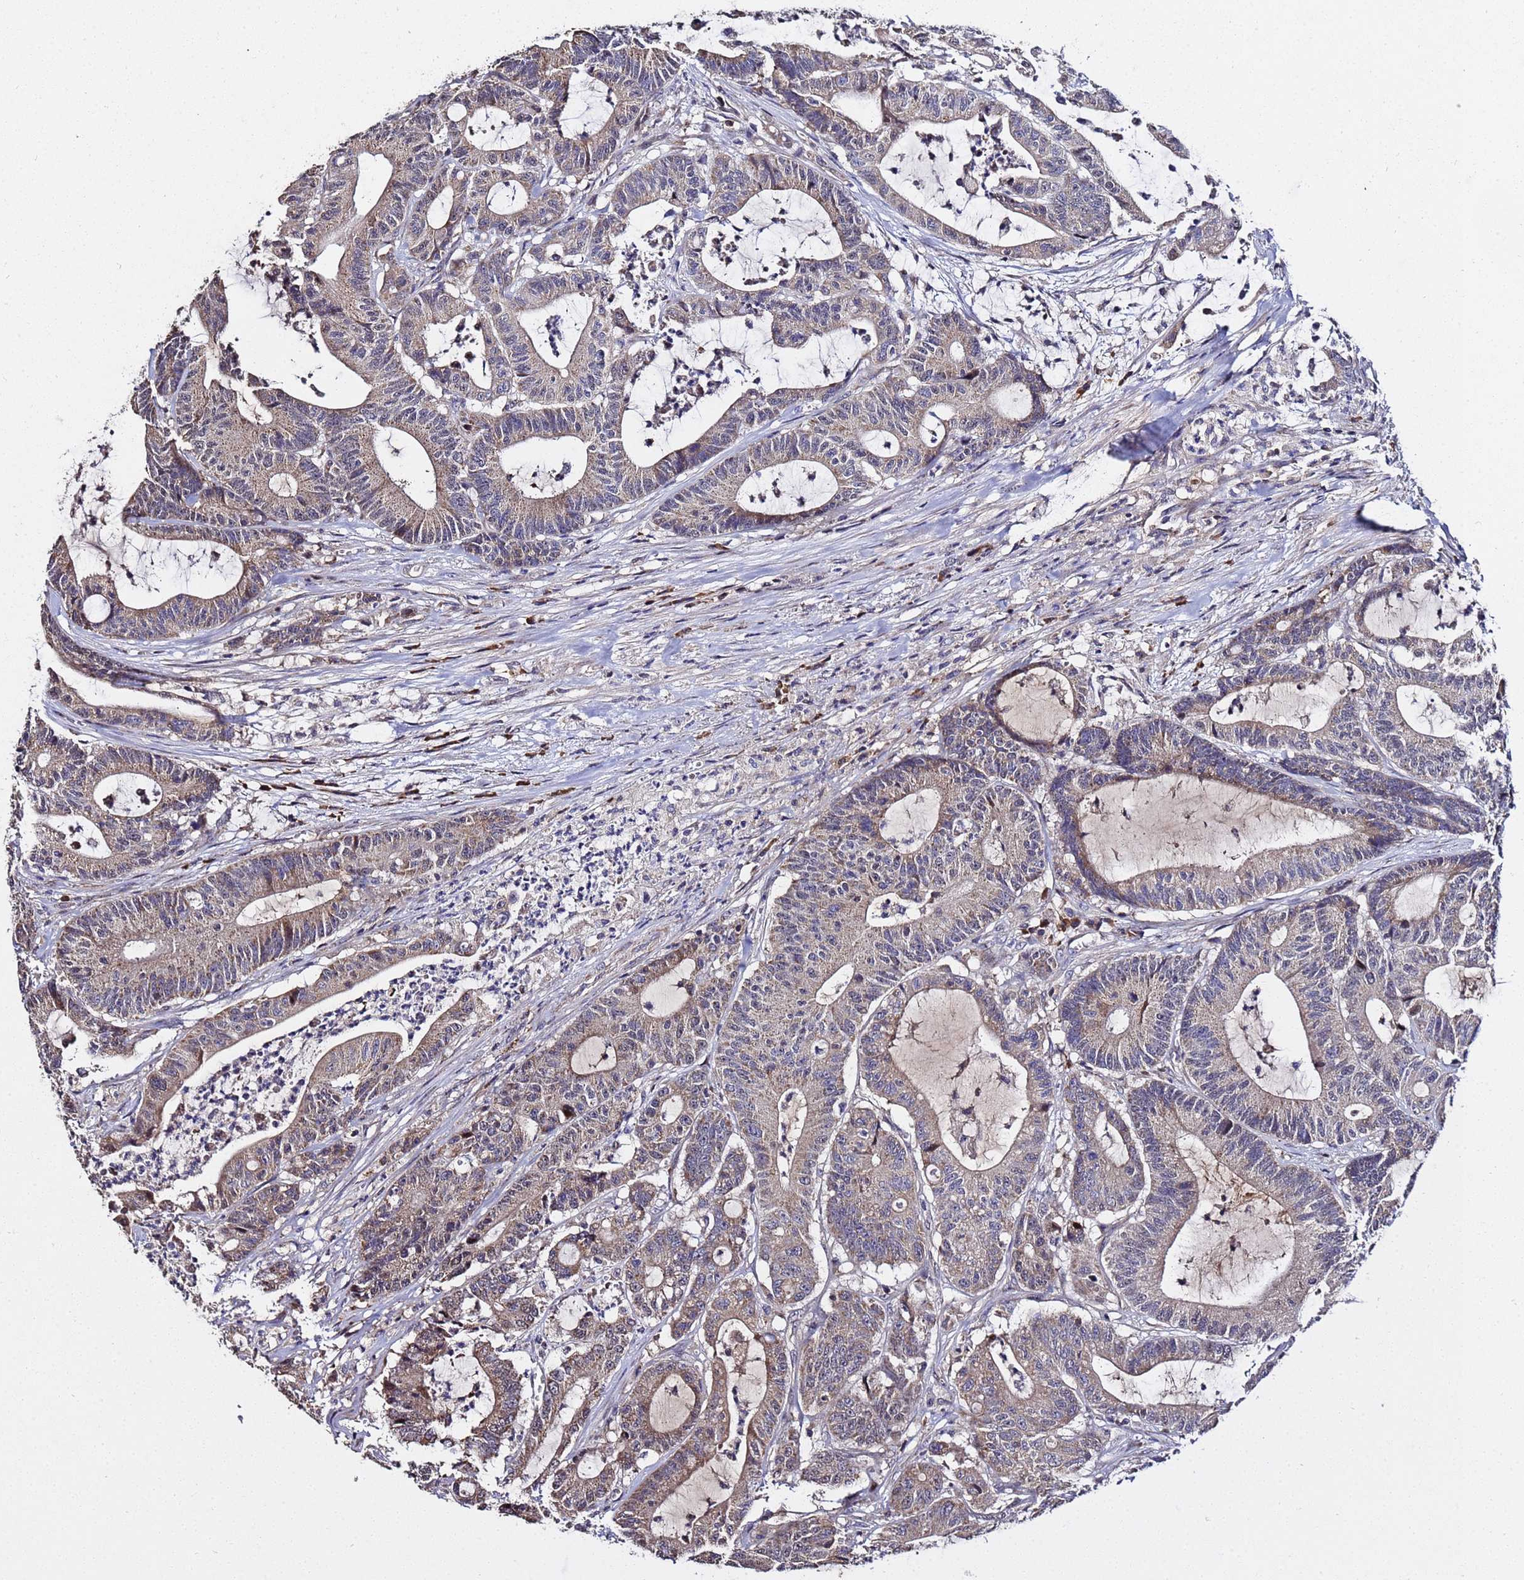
{"staining": {"intensity": "moderate", "quantity": "25%-75%", "location": "cytoplasmic/membranous"}, "tissue": "colorectal cancer", "cell_type": "Tumor cells", "image_type": "cancer", "snomed": [{"axis": "morphology", "description": "Adenocarcinoma, NOS"}, {"axis": "topography", "description": "Colon"}], "caption": "Protein analysis of colorectal cancer (adenocarcinoma) tissue exhibits moderate cytoplasmic/membranous expression in approximately 25%-75% of tumor cells.", "gene": "WNK4", "patient": {"sex": "female", "age": 84}}